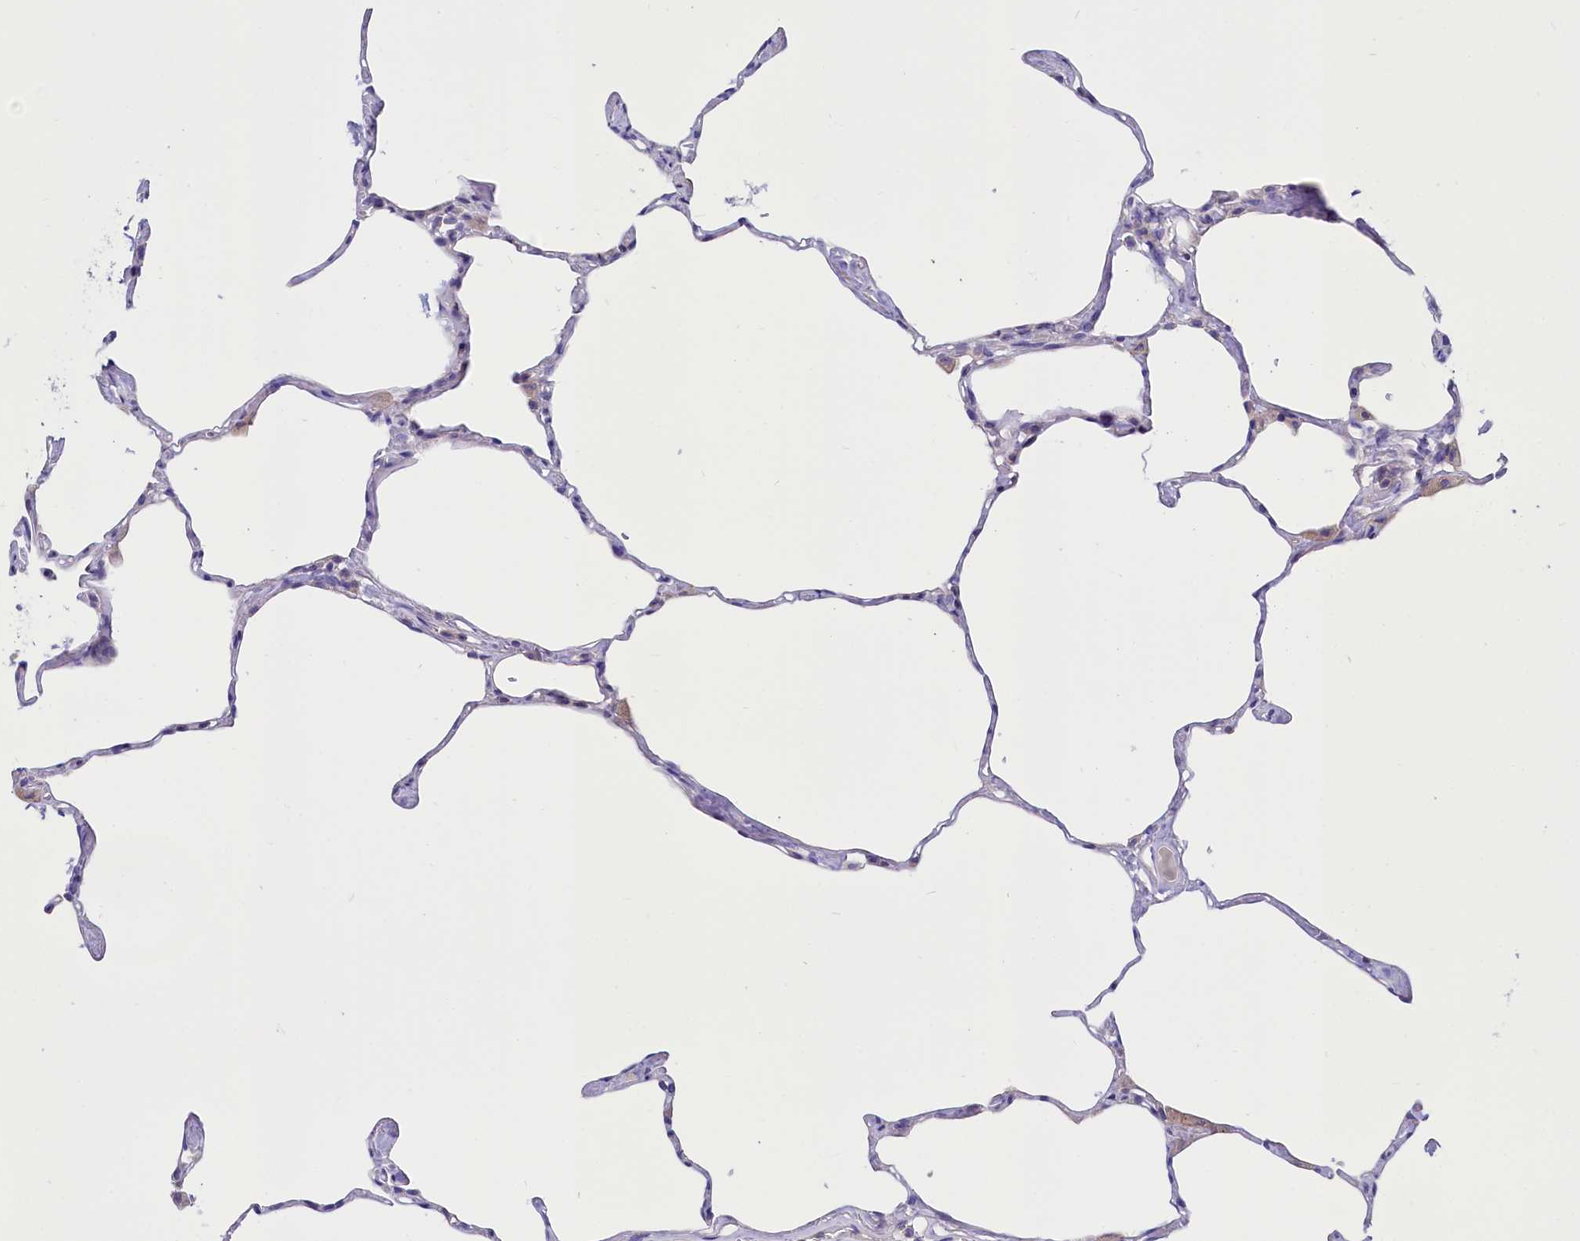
{"staining": {"intensity": "negative", "quantity": "none", "location": "none"}, "tissue": "lung", "cell_type": "Alveolar cells", "image_type": "normal", "snomed": [{"axis": "morphology", "description": "Normal tissue, NOS"}, {"axis": "topography", "description": "Lung"}], "caption": "Immunohistochemistry image of normal lung: human lung stained with DAB displays no significant protein staining in alveolar cells. The staining was performed using DAB (3,3'-diaminobenzidine) to visualize the protein expression in brown, while the nuclei were stained in blue with hematoxylin (Magnification: 20x).", "gene": "ABHD5", "patient": {"sex": "male", "age": 65}}